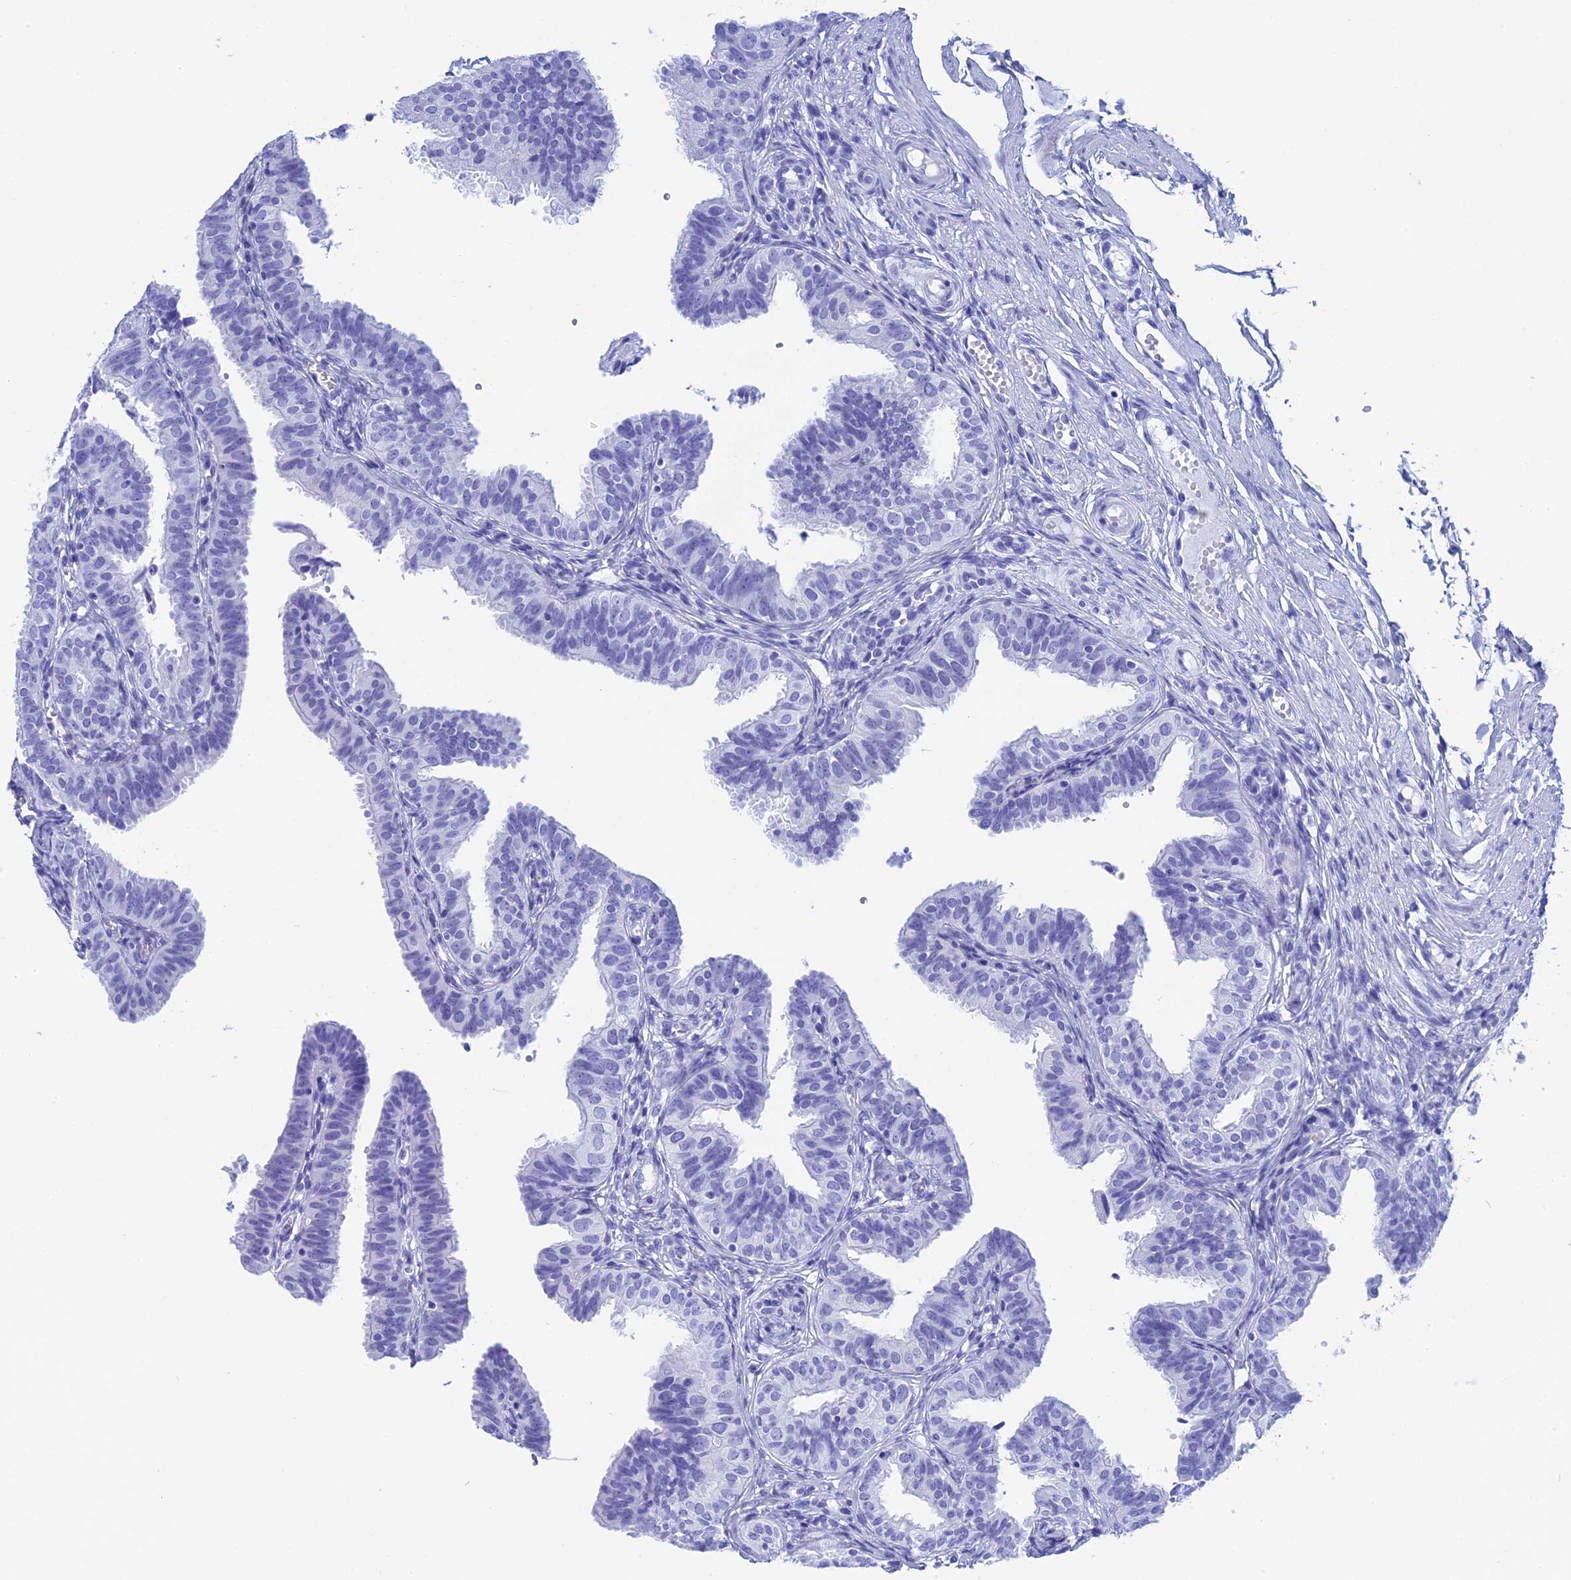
{"staining": {"intensity": "negative", "quantity": "none", "location": "none"}, "tissue": "fallopian tube", "cell_type": "Glandular cells", "image_type": "normal", "snomed": [{"axis": "morphology", "description": "Normal tissue, NOS"}, {"axis": "topography", "description": "Fallopian tube"}], "caption": "This is an immunohistochemistry micrograph of benign human fallopian tube. There is no positivity in glandular cells.", "gene": "TEX101", "patient": {"sex": "female", "age": 35}}